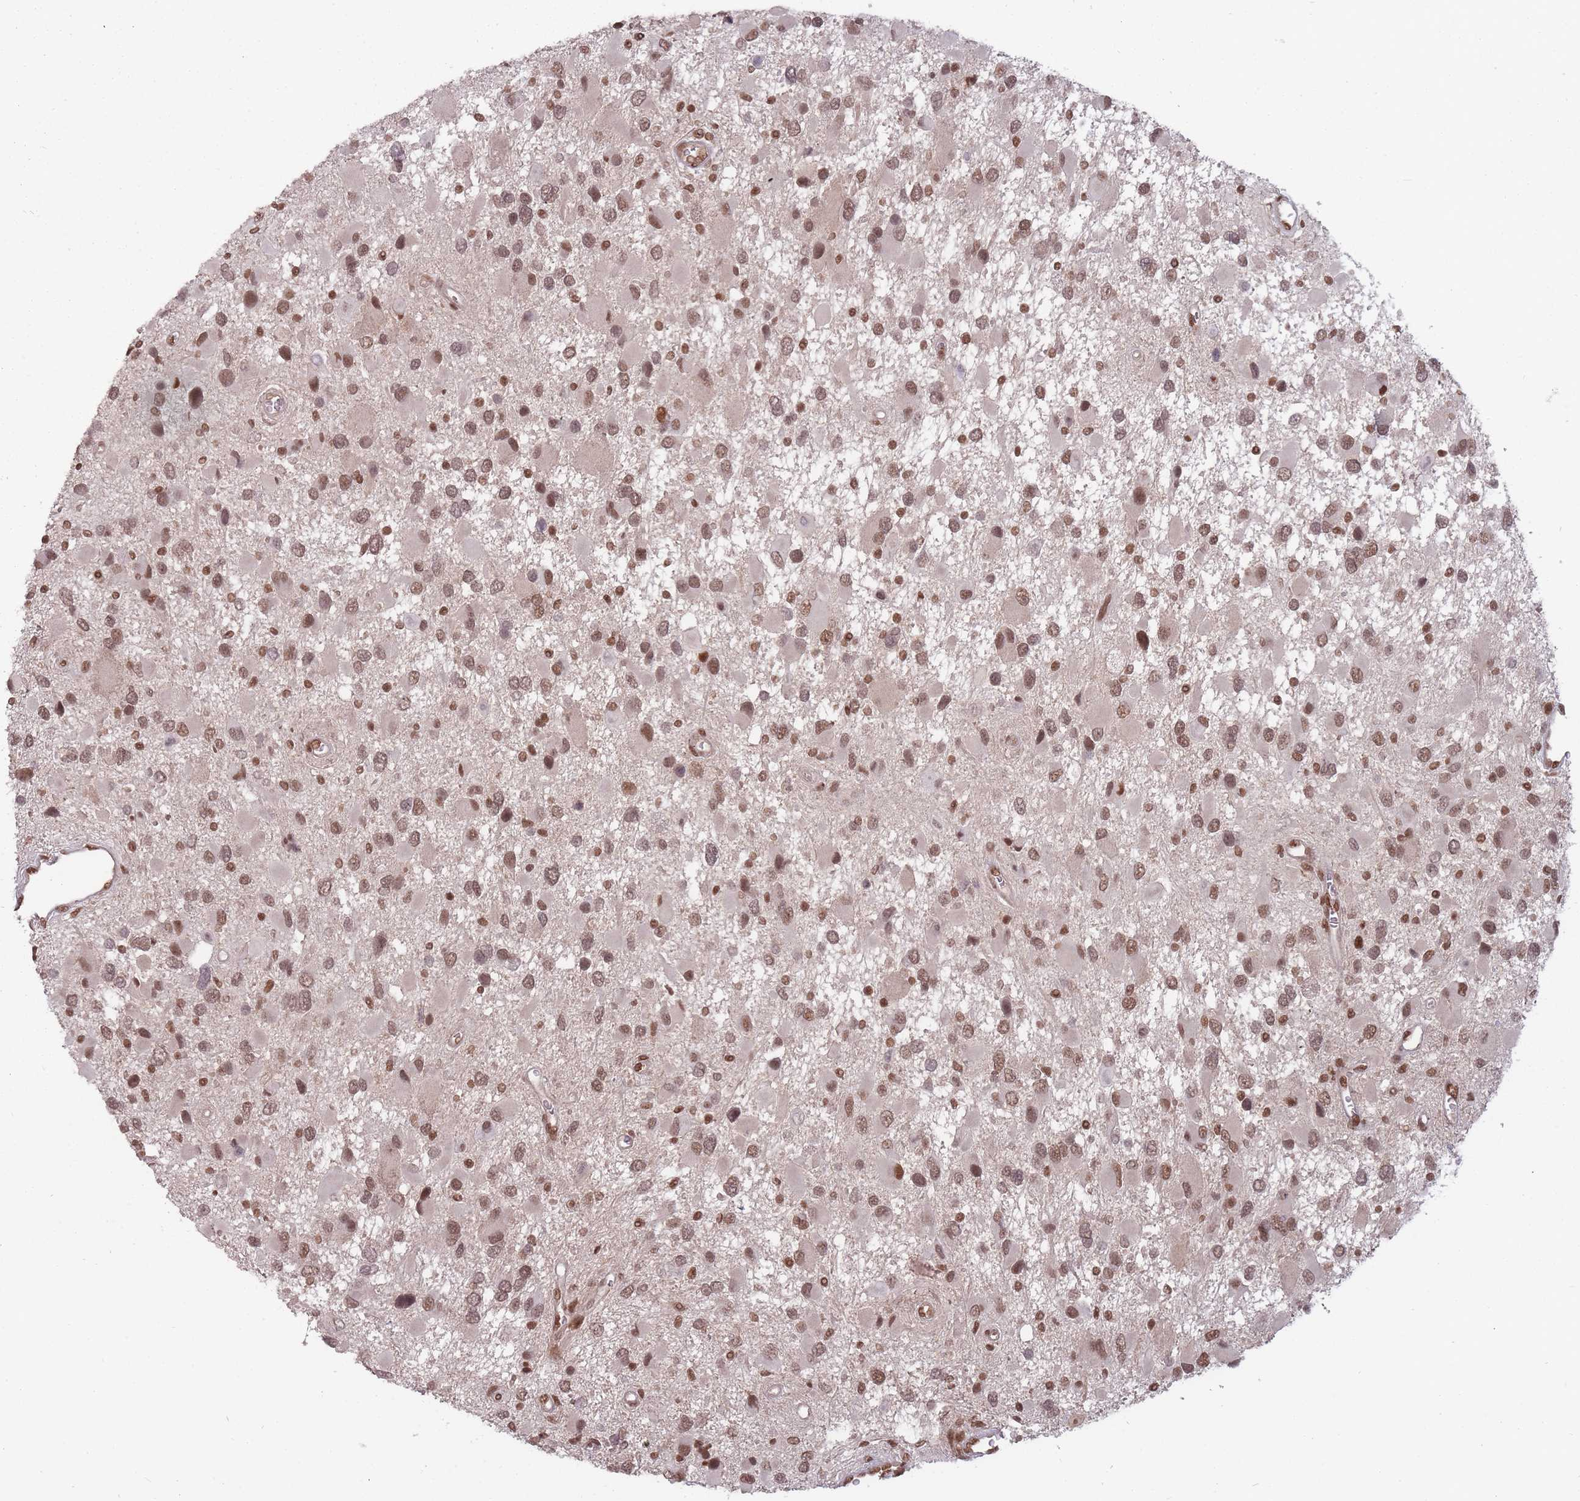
{"staining": {"intensity": "moderate", "quantity": ">75%", "location": "nuclear"}, "tissue": "glioma", "cell_type": "Tumor cells", "image_type": "cancer", "snomed": [{"axis": "morphology", "description": "Glioma, malignant, High grade"}, {"axis": "topography", "description": "Brain"}], "caption": "This photomicrograph shows glioma stained with immunohistochemistry (IHC) to label a protein in brown. The nuclear of tumor cells show moderate positivity for the protein. Nuclei are counter-stained blue.", "gene": "TMED3", "patient": {"sex": "male", "age": 53}}